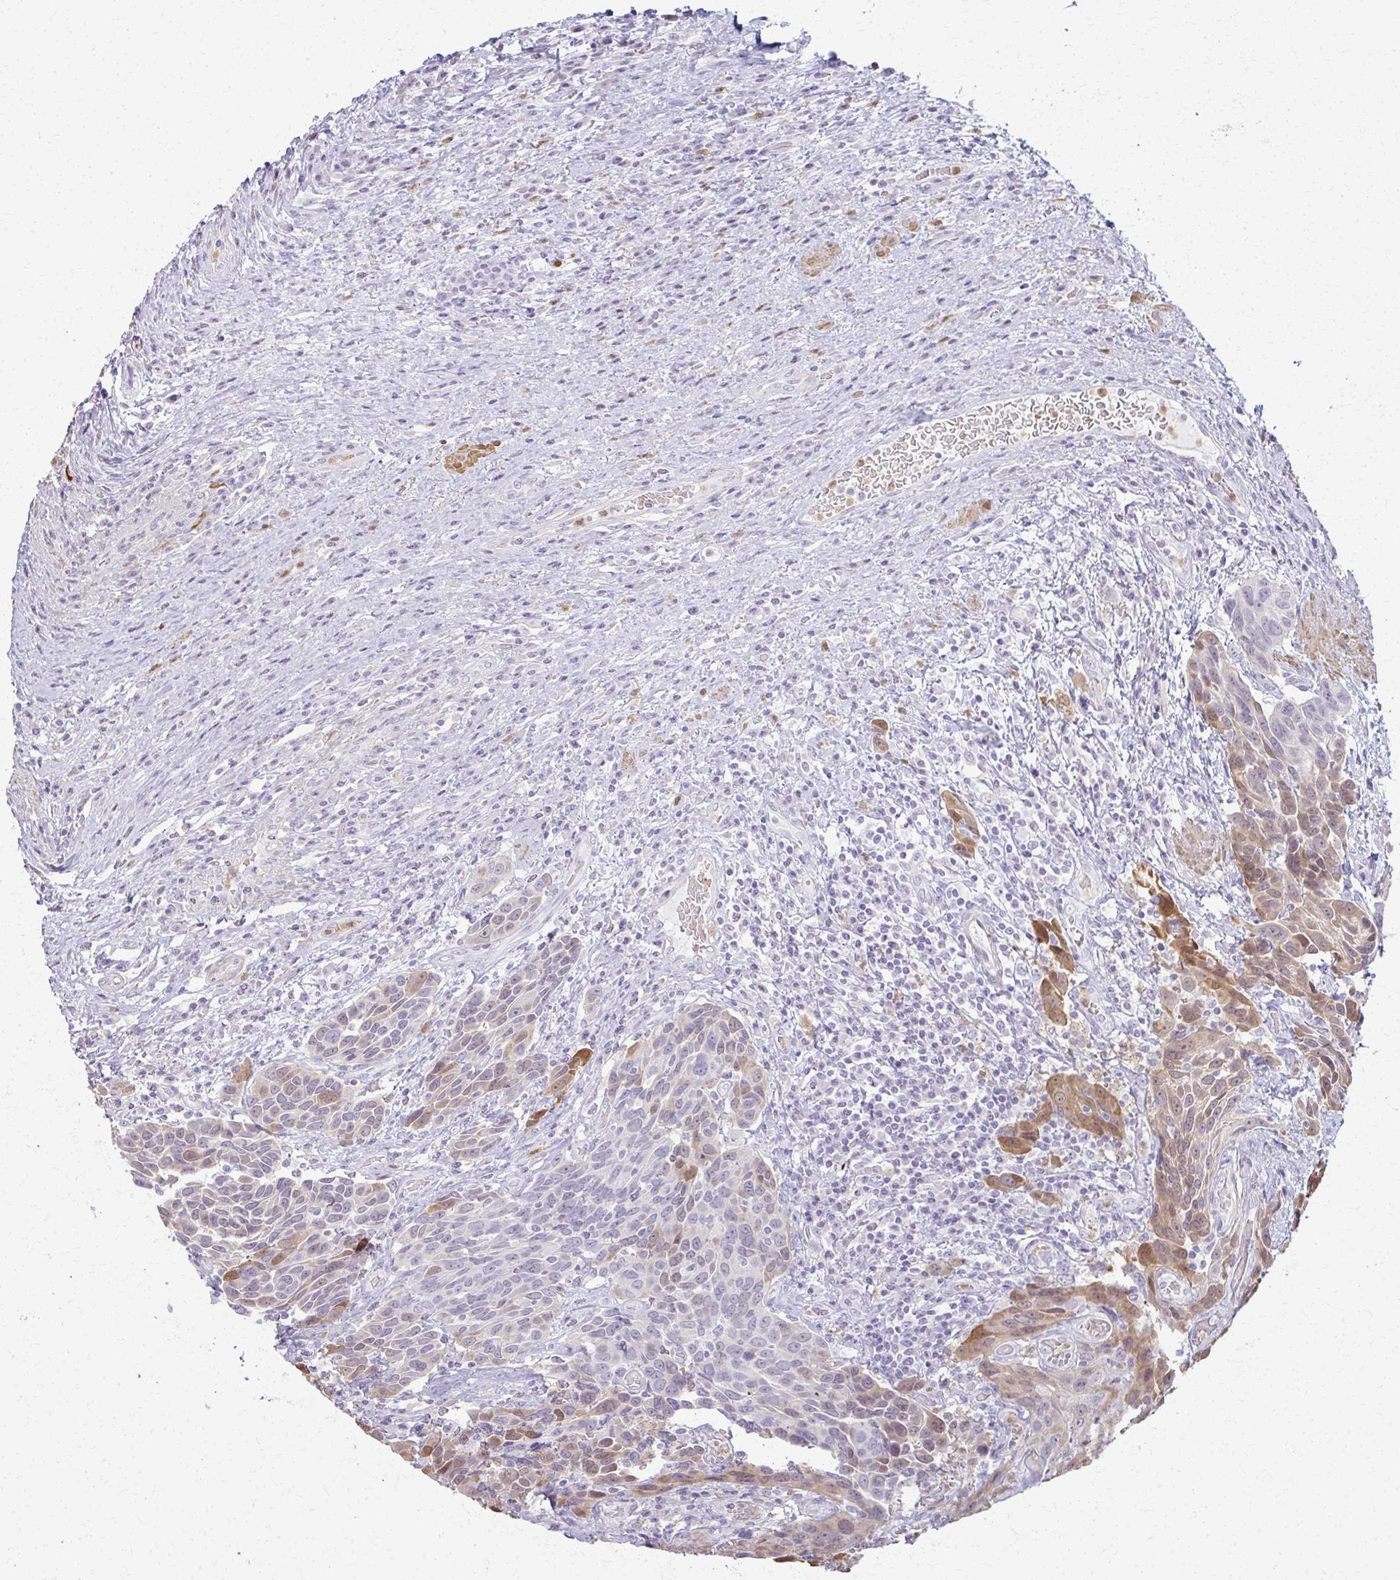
{"staining": {"intensity": "moderate", "quantity": "25%-75%", "location": "cytoplasmic/membranous,nuclear"}, "tissue": "urothelial cancer", "cell_type": "Tumor cells", "image_type": "cancer", "snomed": [{"axis": "morphology", "description": "Urothelial carcinoma, High grade"}, {"axis": "topography", "description": "Urinary bladder"}], "caption": "IHC (DAB) staining of human high-grade urothelial carcinoma exhibits moderate cytoplasmic/membranous and nuclear protein positivity in approximately 25%-75% of tumor cells.", "gene": "CA3", "patient": {"sex": "female", "age": 70}}